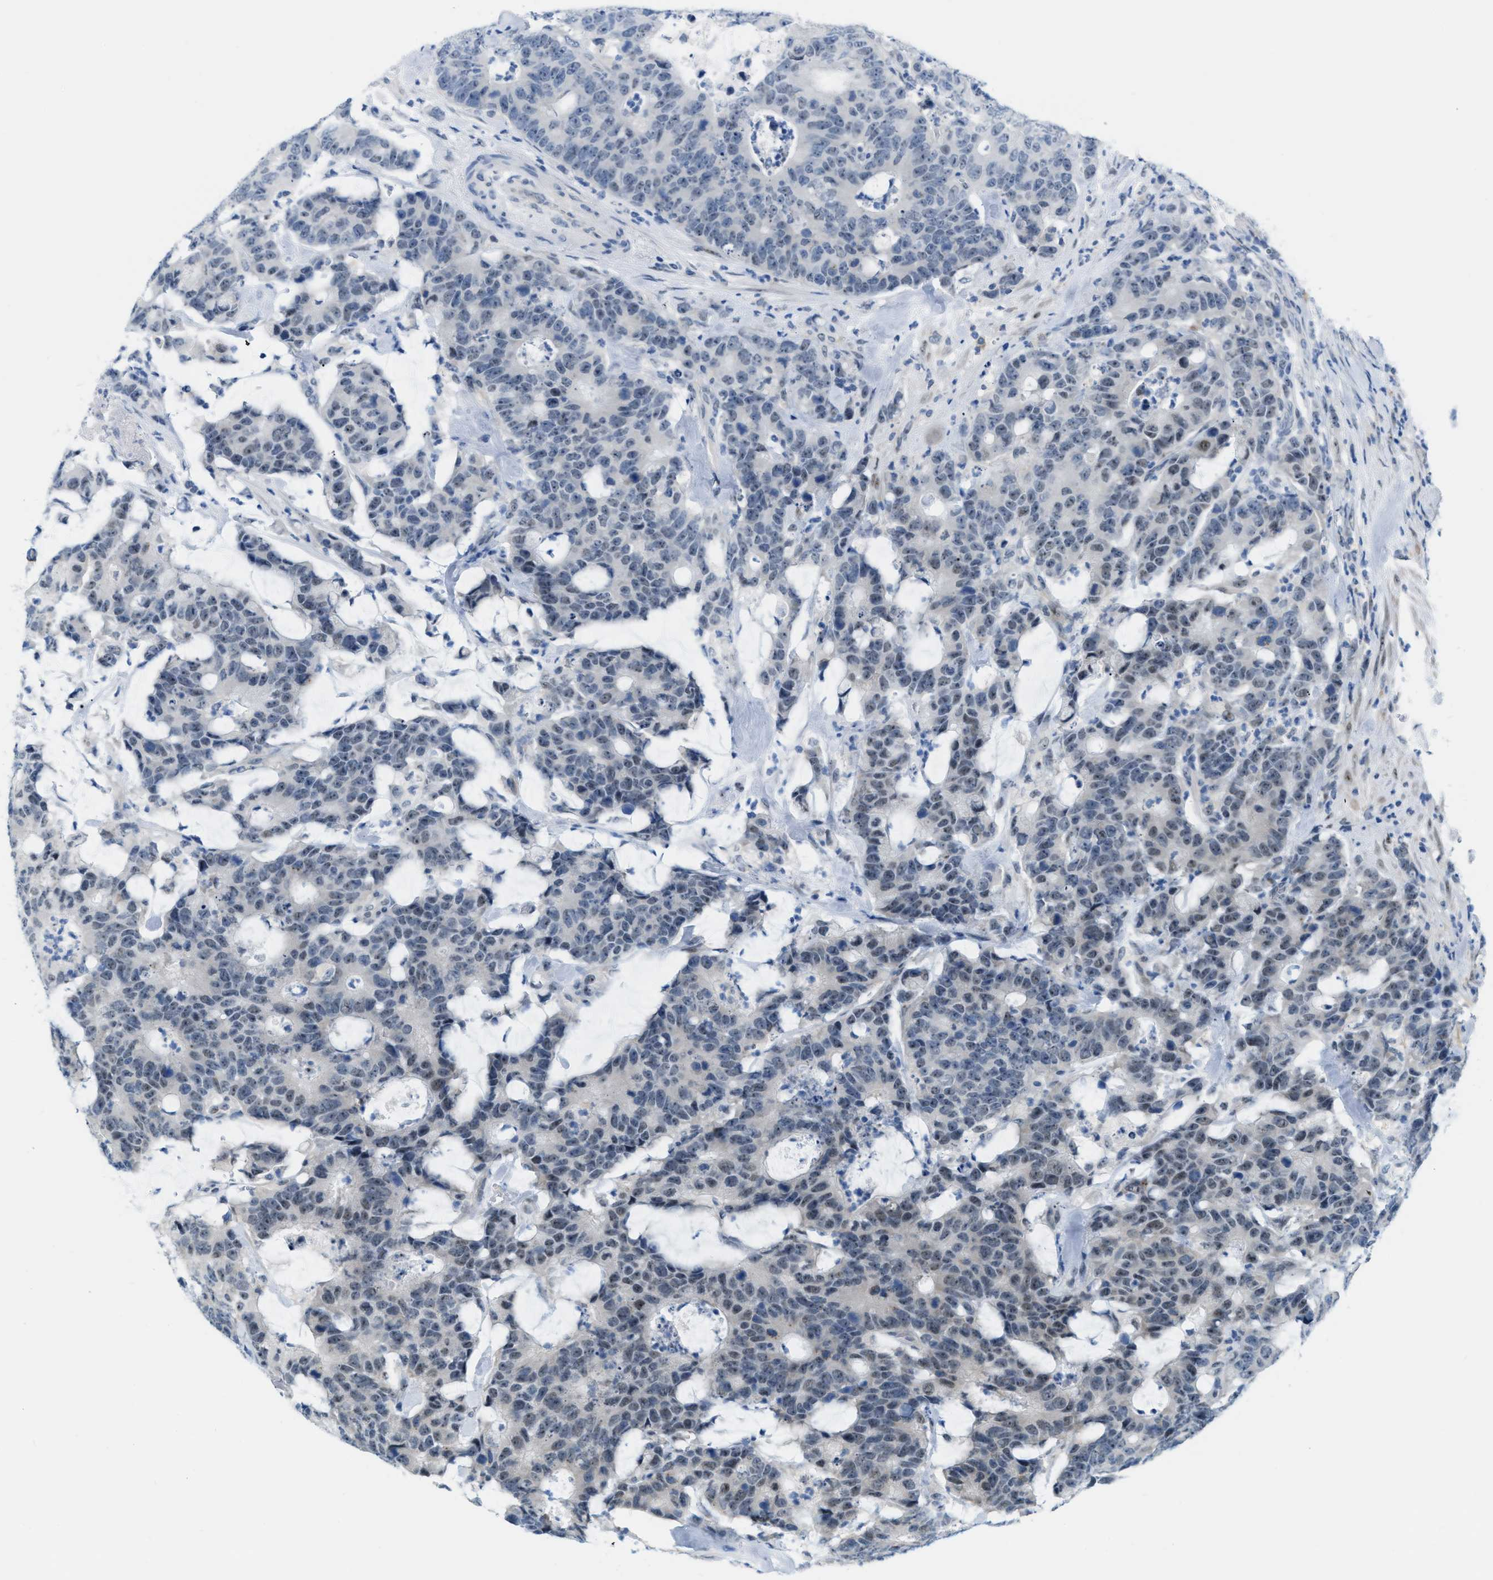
{"staining": {"intensity": "negative", "quantity": "none", "location": "none"}, "tissue": "colorectal cancer", "cell_type": "Tumor cells", "image_type": "cancer", "snomed": [{"axis": "morphology", "description": "Adenocarcinoma, NOS"}, {"axis": "topography", "description": "Colon"}], "caption": "Human colorectal cancer (adenocarcinoma) stained for a protein using immunohistochemistry reveals no staining in tumor cells.", "gene": "PHRF1", "patient": {"sex": "female", "age": 86}}